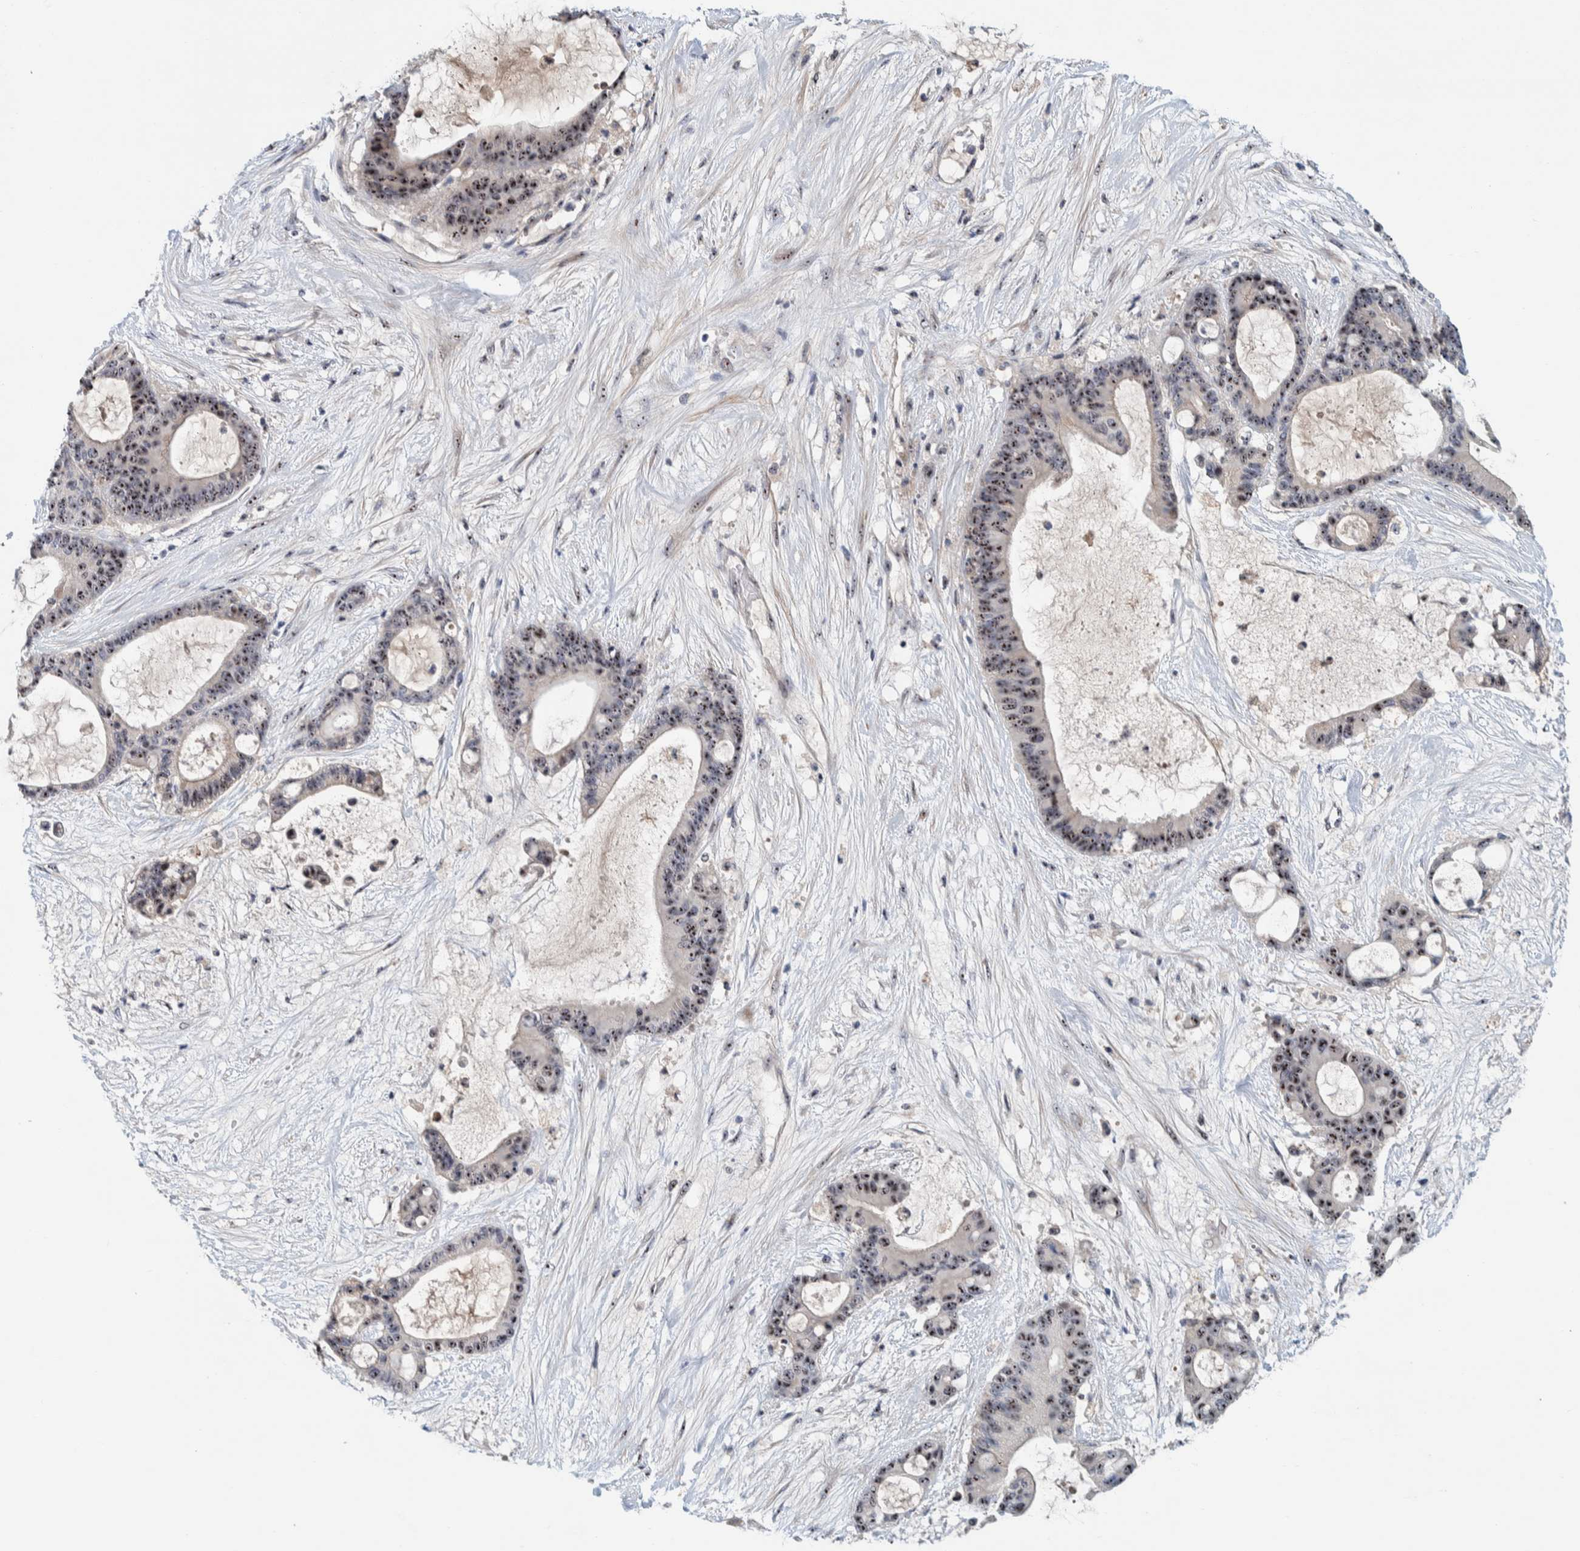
{"staining": {"intensity": "moderate", "quantity": ">75%", "location": "nuclear"}, "tissue": "liver cancer", "cell_type": "Tumor cells", "image_type": "cancer", "snomed": [{"axis": "morphology", "description": "Cholangiocarcinoma"}, {"axis": "topography", "description": "Liver"}], "caption": "IHC image of neoplastic tissue: liver cancer stained using IHC reveals medium levels of moderate protein expression localized specifically in the nuclear of tumor cells, appearing as a nuclear brown color.", "gene": "NOL11", "patient": {"sex": "female", "age": 73}}